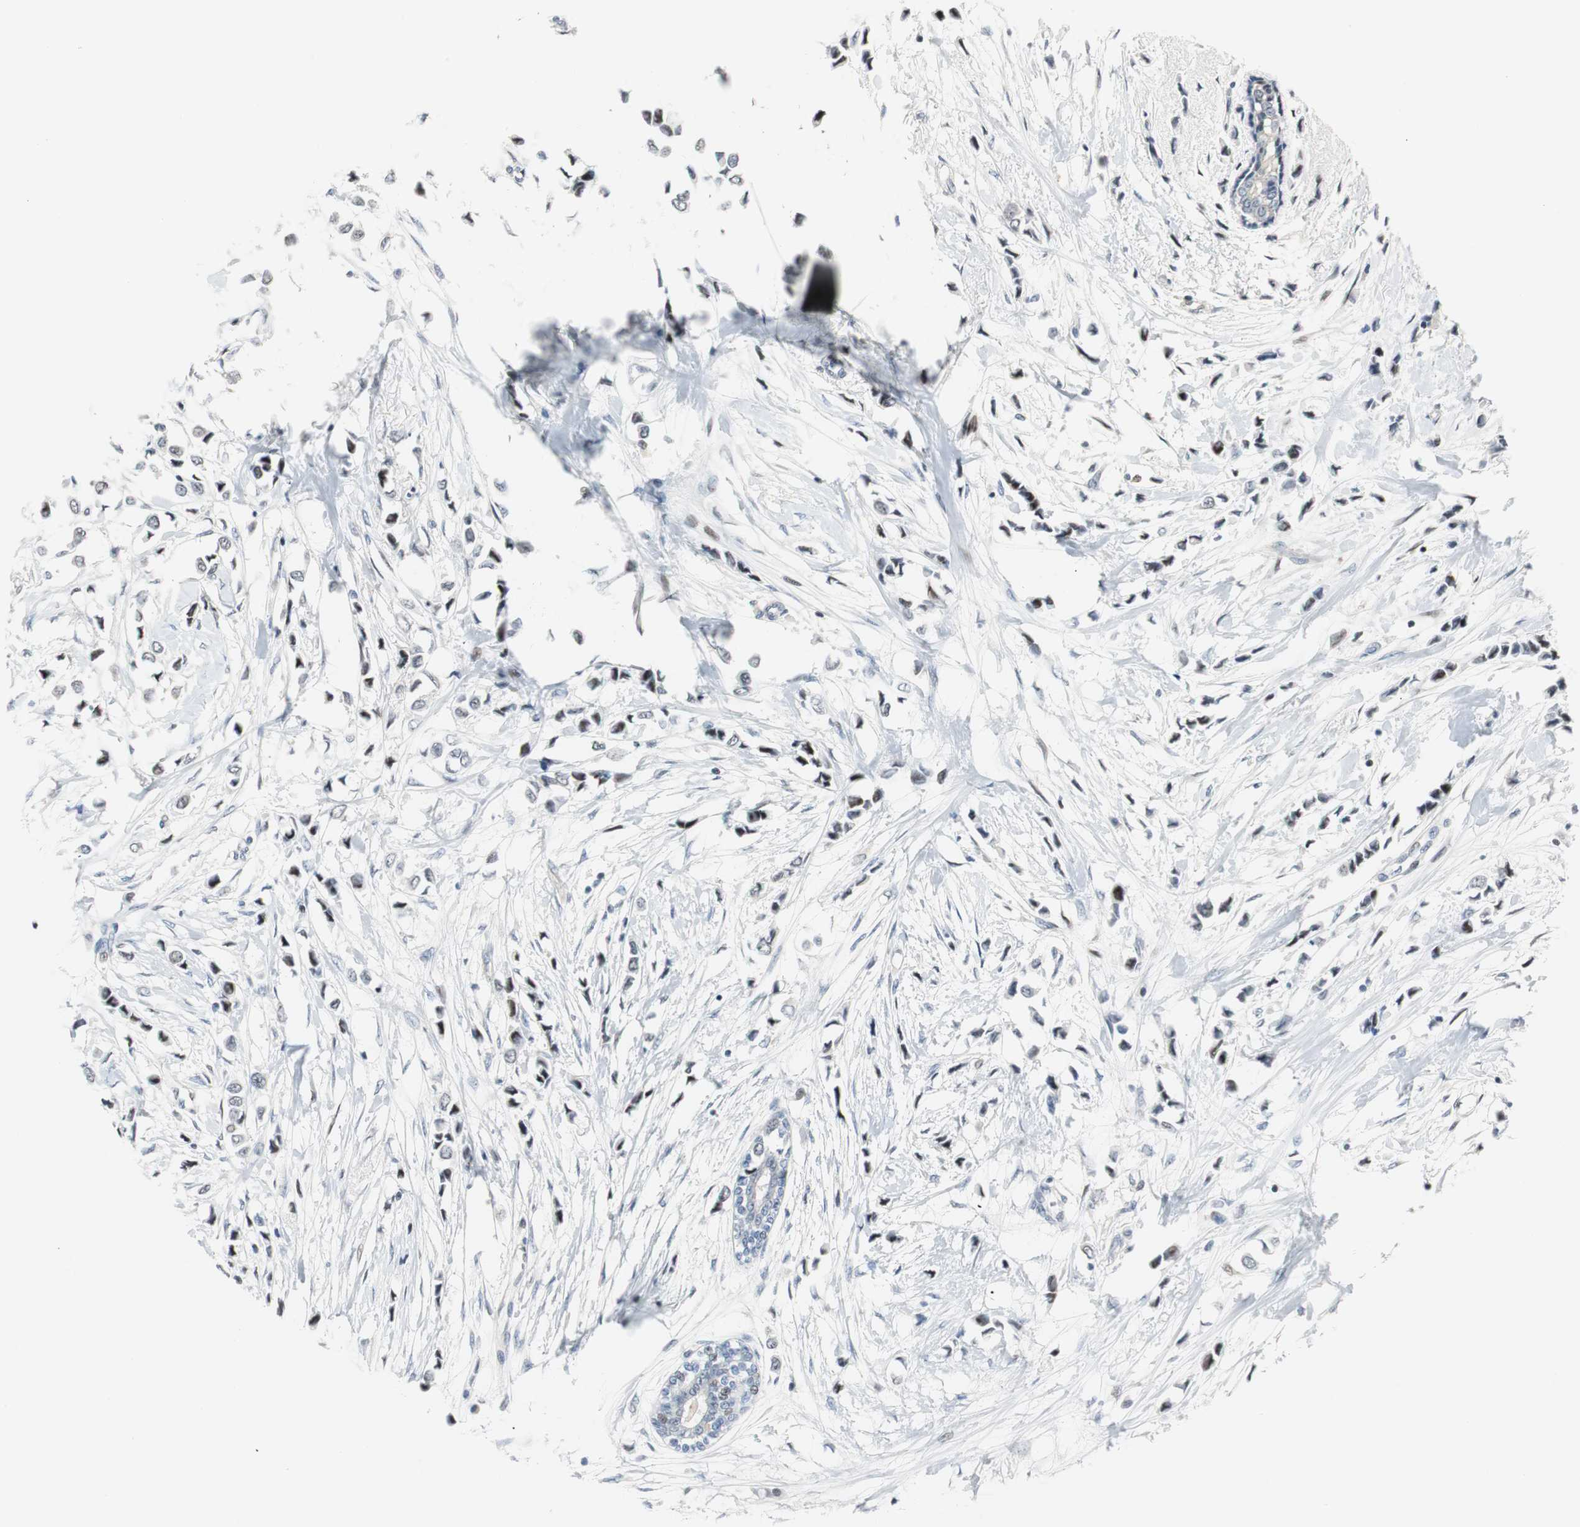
{"staining": {"intensity": "moderate", "quantity": "<25%", "location": "nuclear"}, "tissue": "breast cancer", "cell_type": "Tumor cells", "image_type": "cancer", "snomed": [{"axis": "morphology", "description": "Lobular carcinoma"}, {"axis": "topography", "description": "Breast"}], "caption": "The photomicrograph displays a brown stain indicating the presence of a protein in the nuclear of tumor cells in lobular carcinoma (breast).", "gene": "RAD1", "patient": {"sex": "female", "age": 51}}